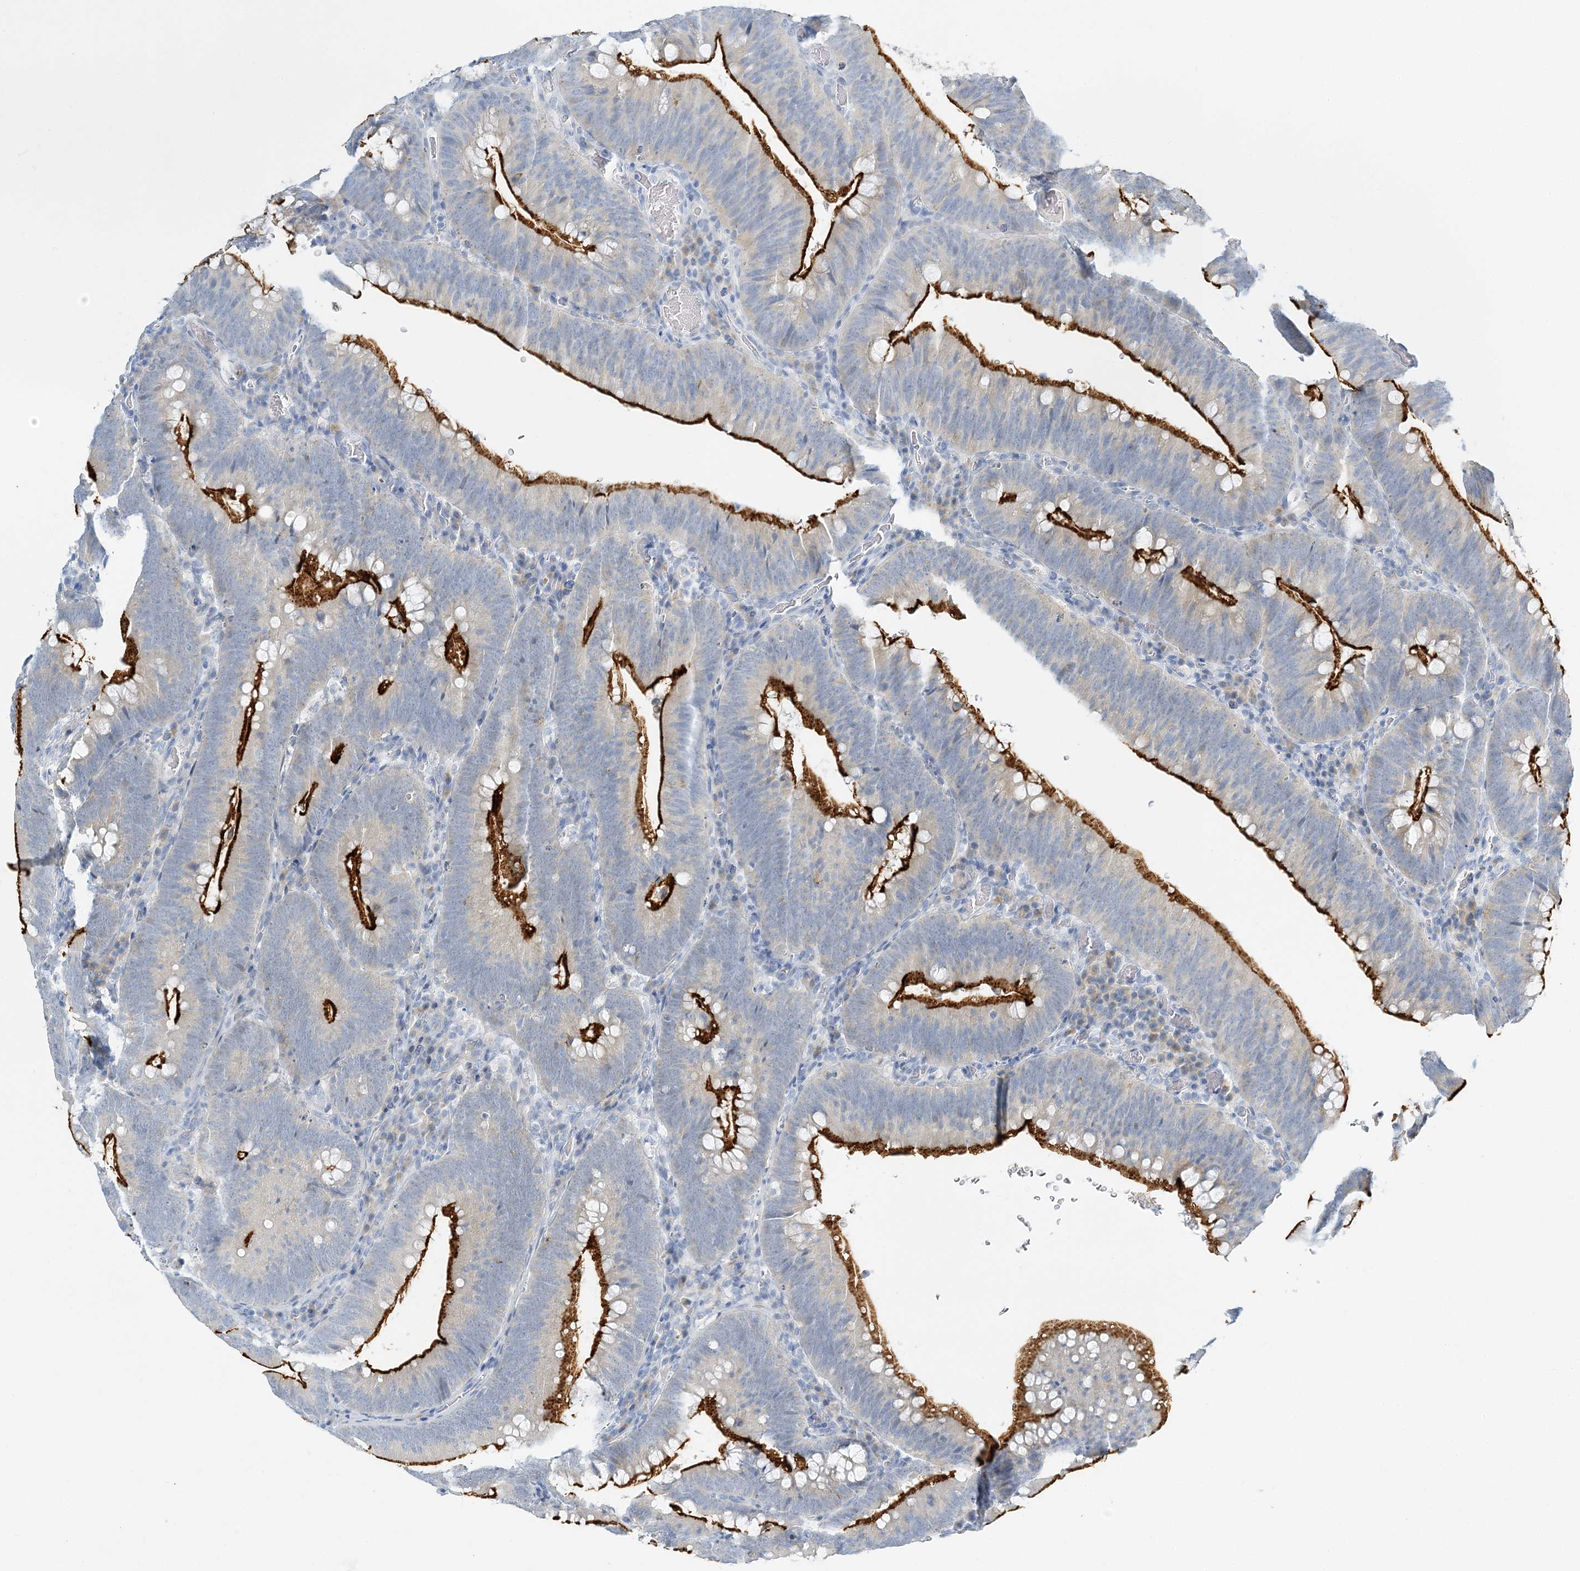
{"staining": {"intensity": "strong", "quantity": "25%-75%", "location": "cytoplasmic/membranous"}, "tissue": "colorectal cancer", "cell_type": "Tumor cells", "image_type": "cancer", "snomed": [{"axis": "morphology", "description": "Normal tissue, NOS"}, {"axis": "topography", "description": "Colon"}], "caption": "Immunohistochemistry histopathology image of colorectal cancer stained for a protein (brown), which exhibits high levels of strong cytoplasmic/membranous staining in about 25%-75% of tumor cells.", "gene": "VILL", "patient": {"sex": "female", "age": 82}}